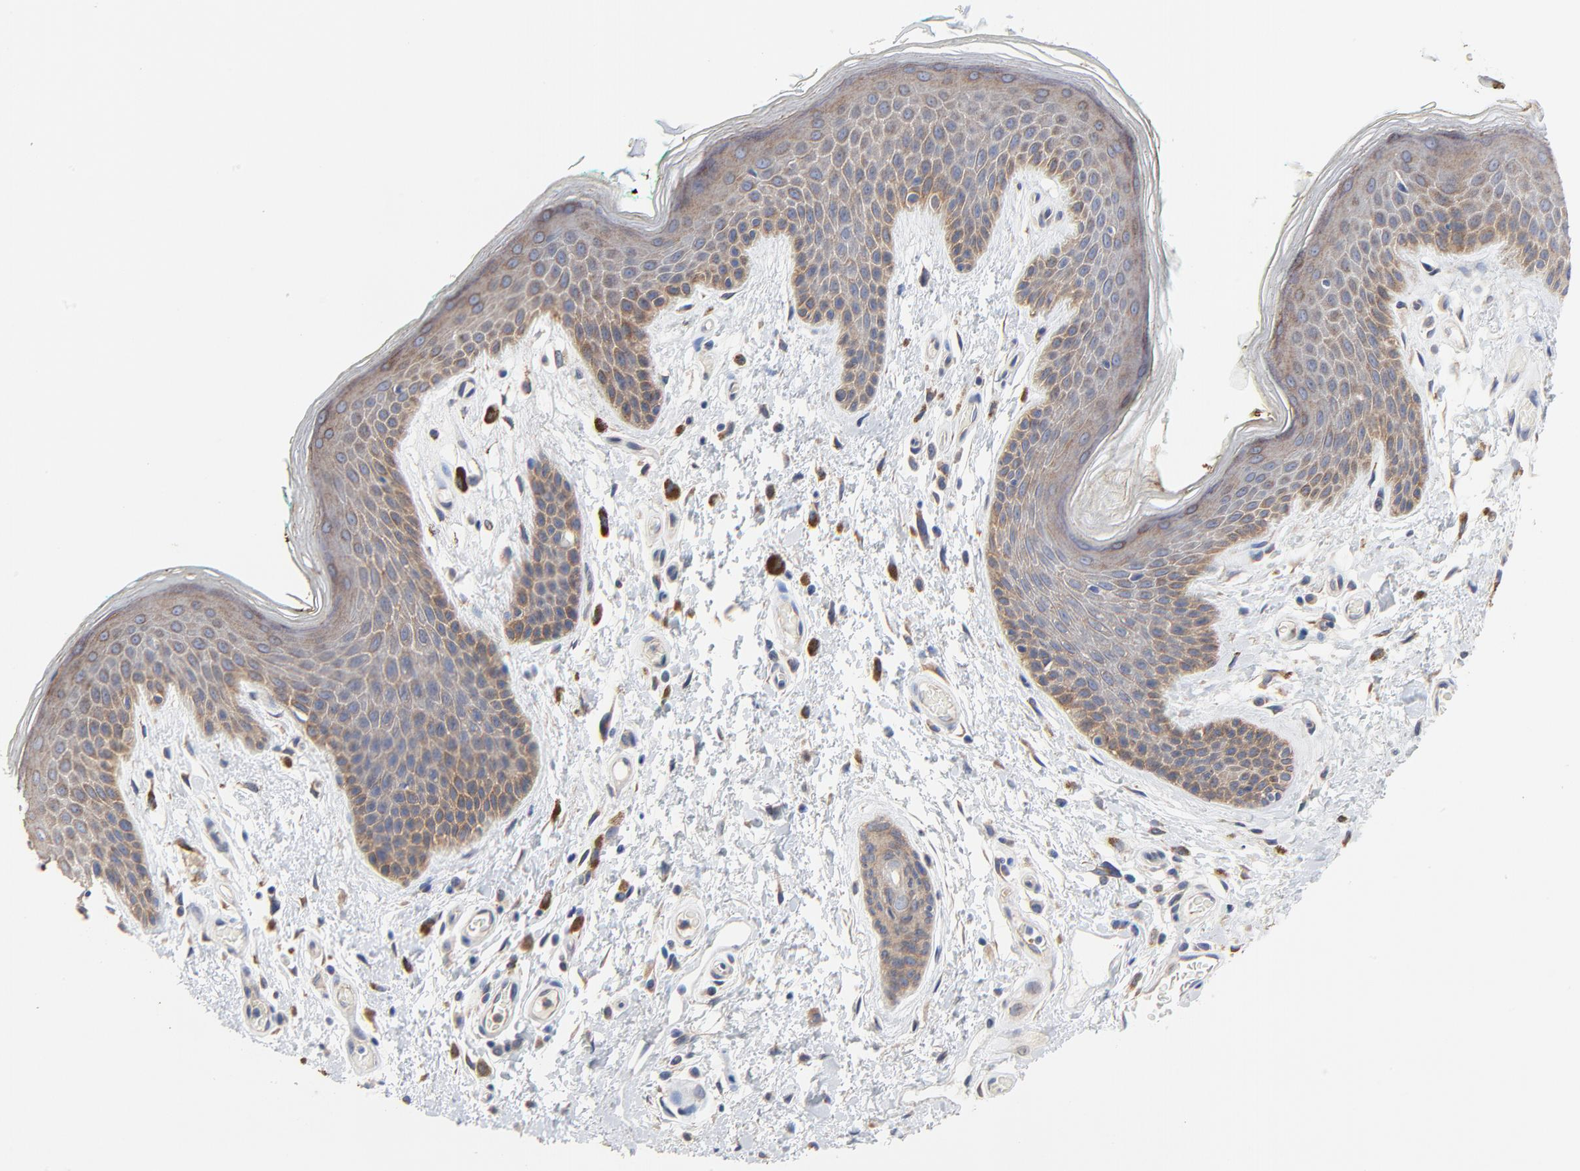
{"staining": {"intensity": "moderate", "quantity": "25%-75%", "location": "cytoplasmic/membranous"}, "tissue": "skin", "cell_type": "Epidermal cells", "image_type": "normal", "snomed": [{"axis": "morphology", "description": "Normal tissue, NOS"}, {"axis": "topography", "description": "Anal"}], "caption": "IHC histopathology image of benign skin stained for a protein (brown), which exhibits medium levels of moderate cytoplasmic/membranous positivity in about 25%-75% of epidermal cells.", "gene": "VAV2", "patient": {"sex": "male", "age": 74}}